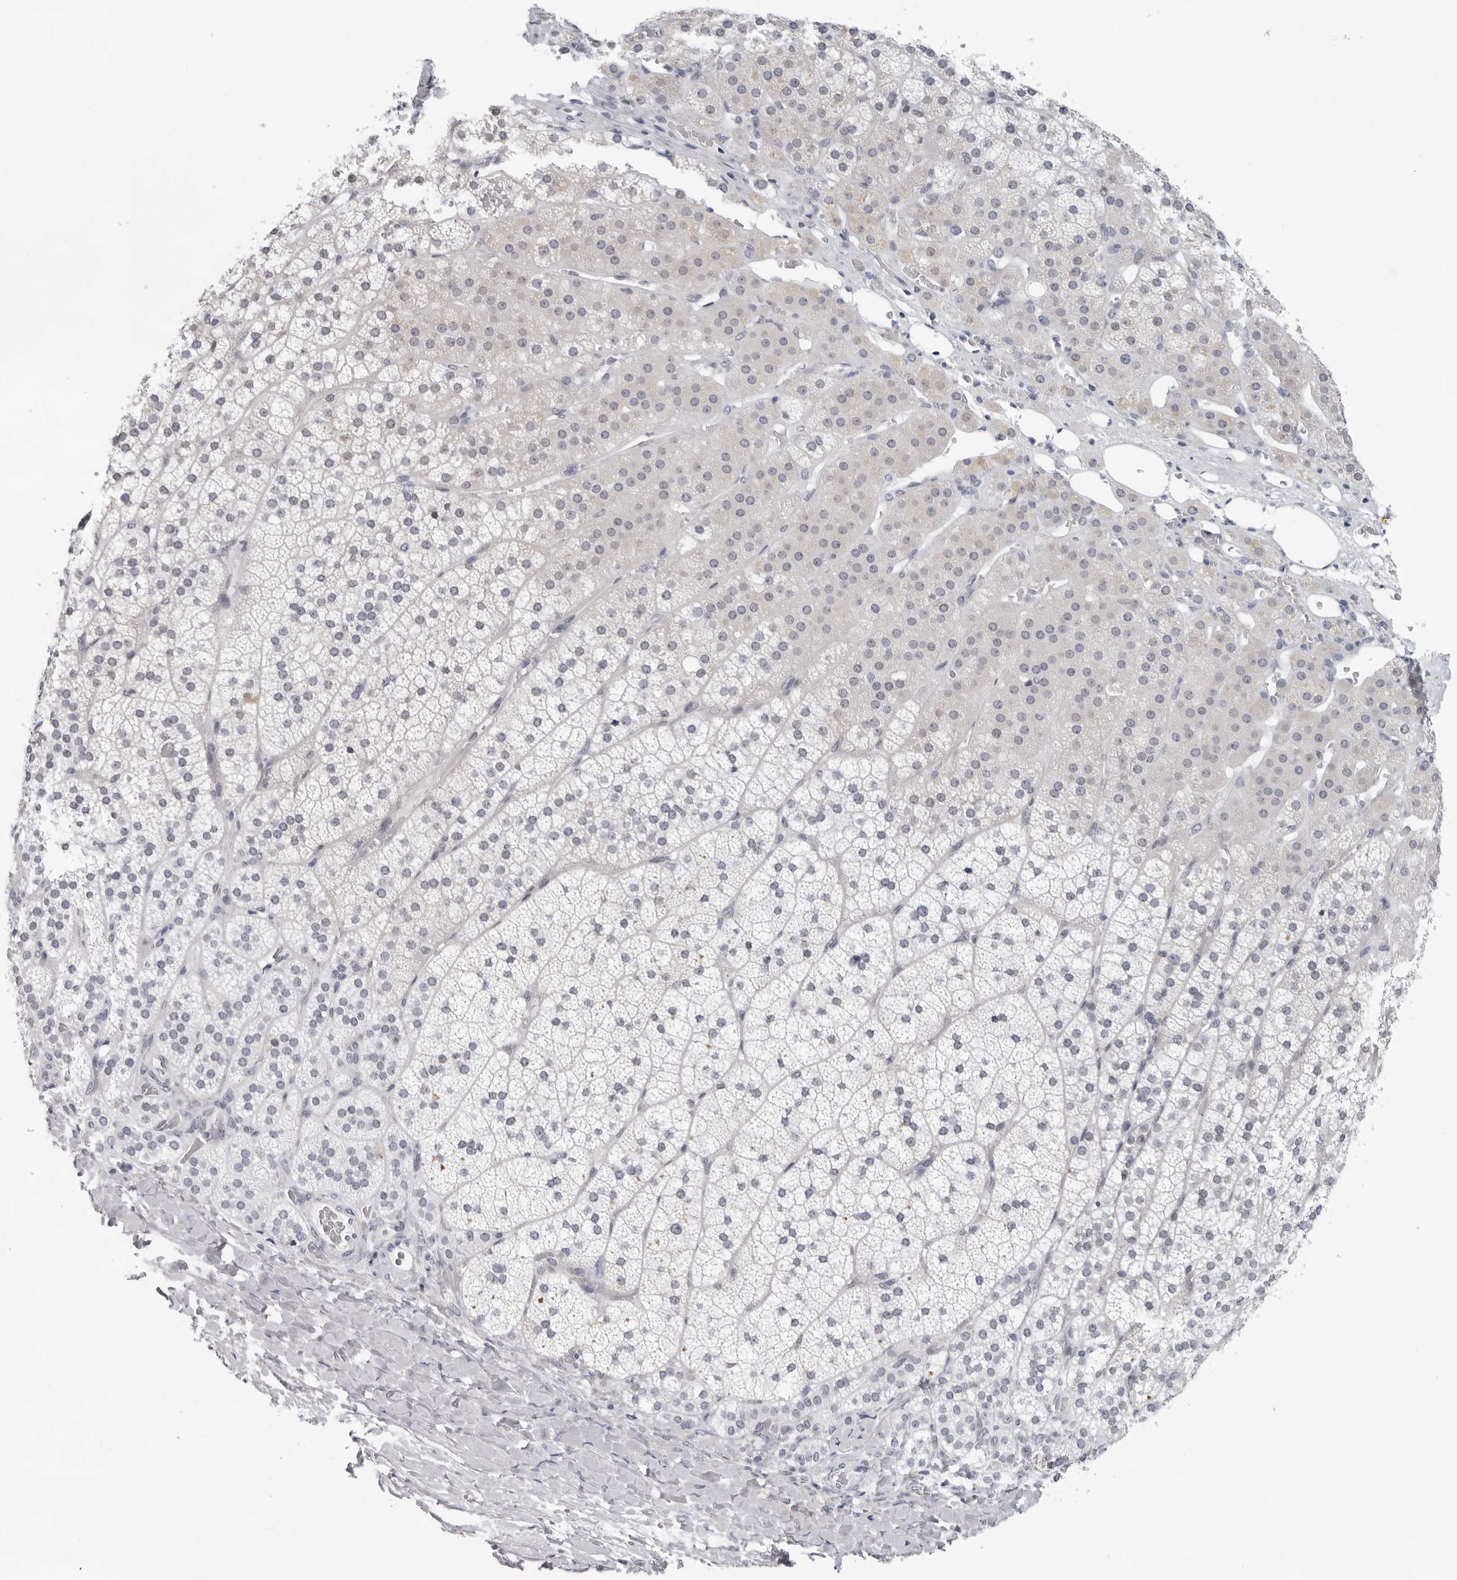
{"staining": {"intensity": "negative", "quantity": "none", "location": "none"}, "tissue": "adrenal gland", "cell_type": "Glandular cells", "image_type": "normal", "snomed": [{"axis": "morphology", "description": "Normal tissue, NOS"}, {"axis": "topography", "description": "Adrenal gland"}], "caption": "Immunohistochemistry (IHC) image of benign human adrenal gland stained for a protein (brown), which shows no staining in glandular cells.", "gene": "CCDC28B", "patient": {"sex": "female", "age": 44}}